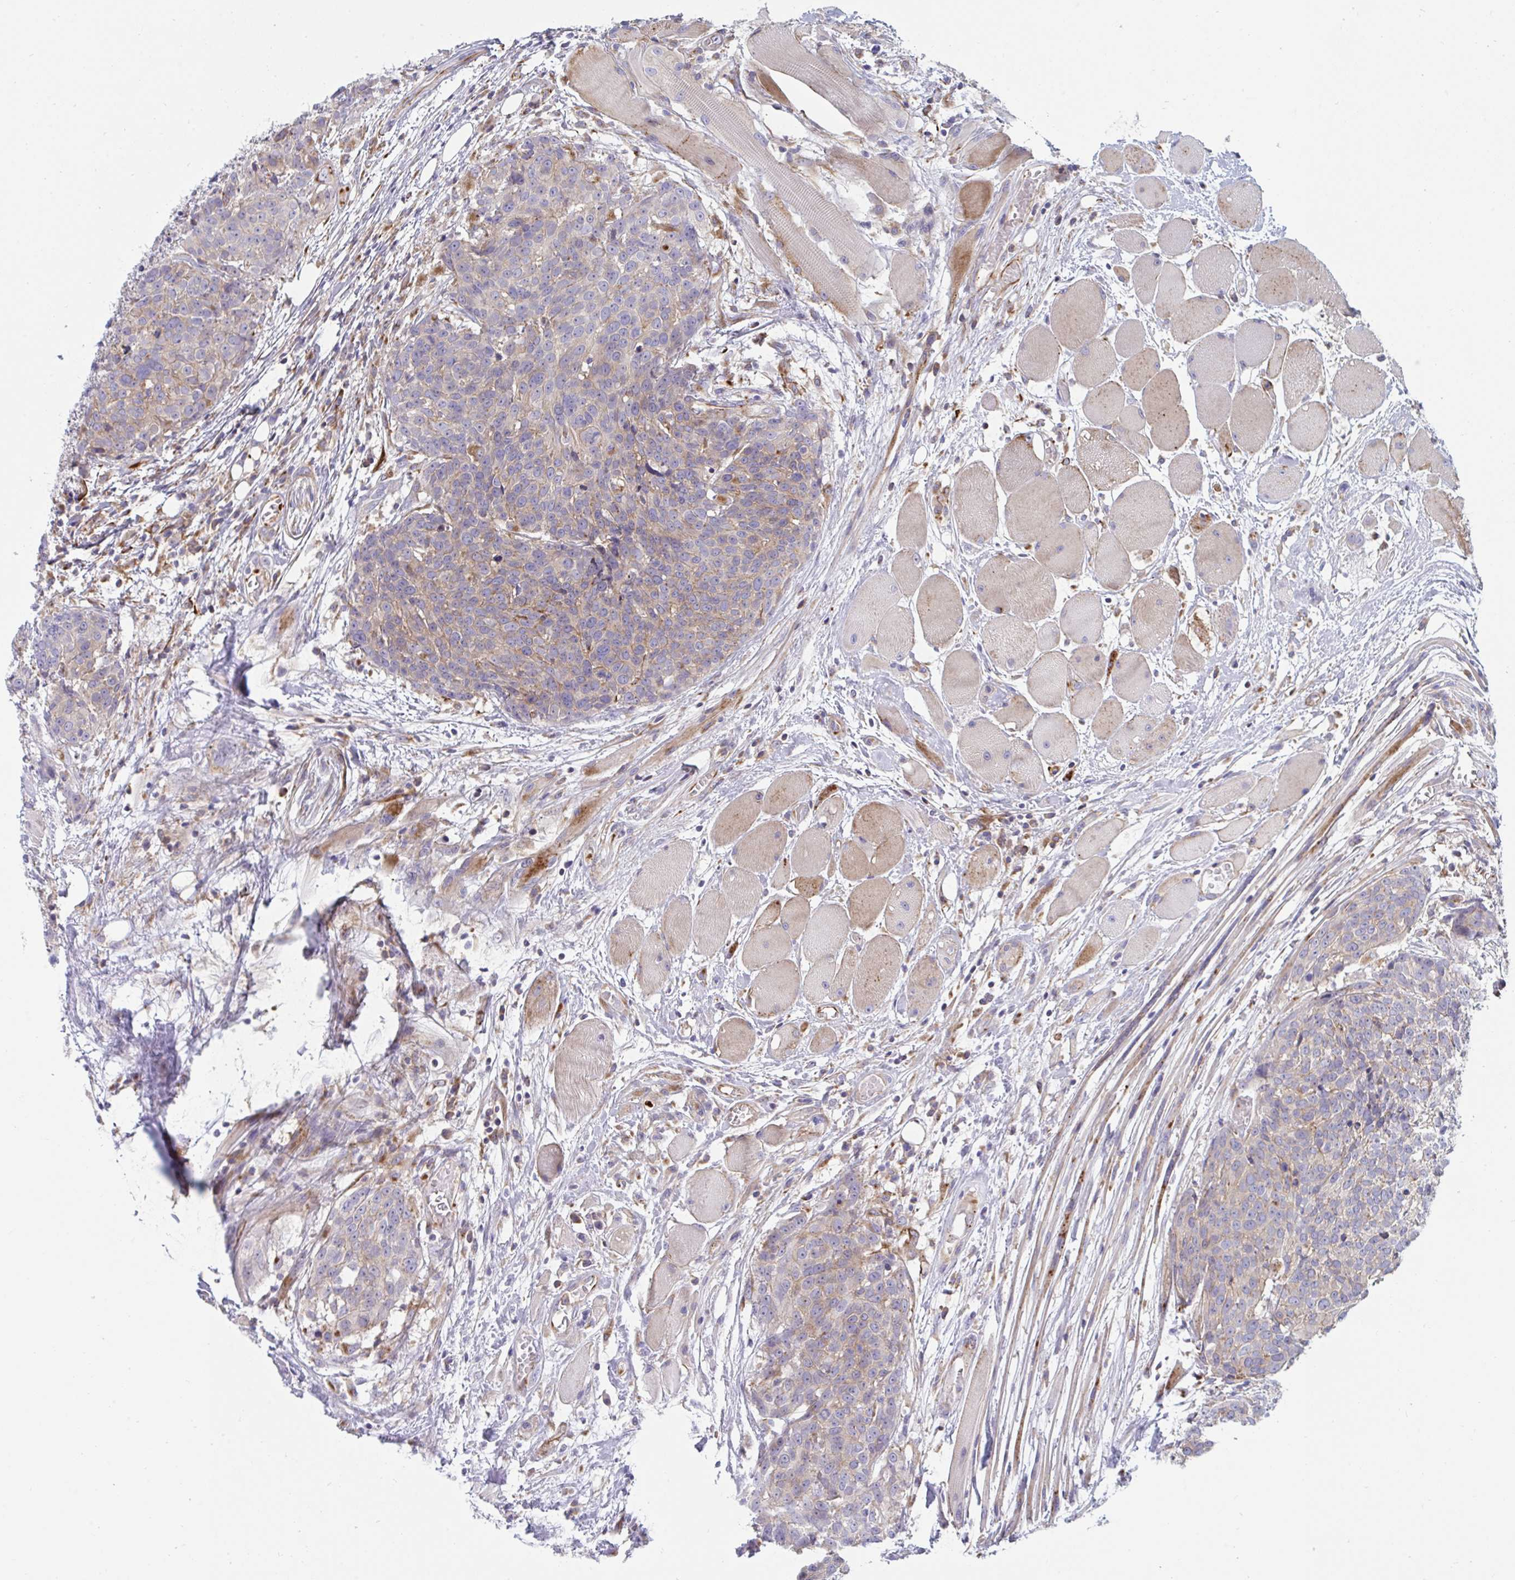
{"staining": {"intensity": "weak", "quantity": "<25%", "location": "cytoplasmic/membranous"}, "tissue": "head and neck cancer", "cell_type": "Tumor cells", "image_type": "cancer", "snomed": [{"axis": "morphology", "description": "Squamous cell carcinoma, NOS"}, {"axis": "topography", "description": "Oral tissue"}, {"axis": "topography", "description": "Head-Neck"}], "caption": "This is an immunohistochemistry (IHC) photomicrograph of head and neck cancer (squamous cell carcinoma). There is no positivity in tumor cells.", "gene": "SLC9A6", "patient": {"sex": "male", "age": 64}}